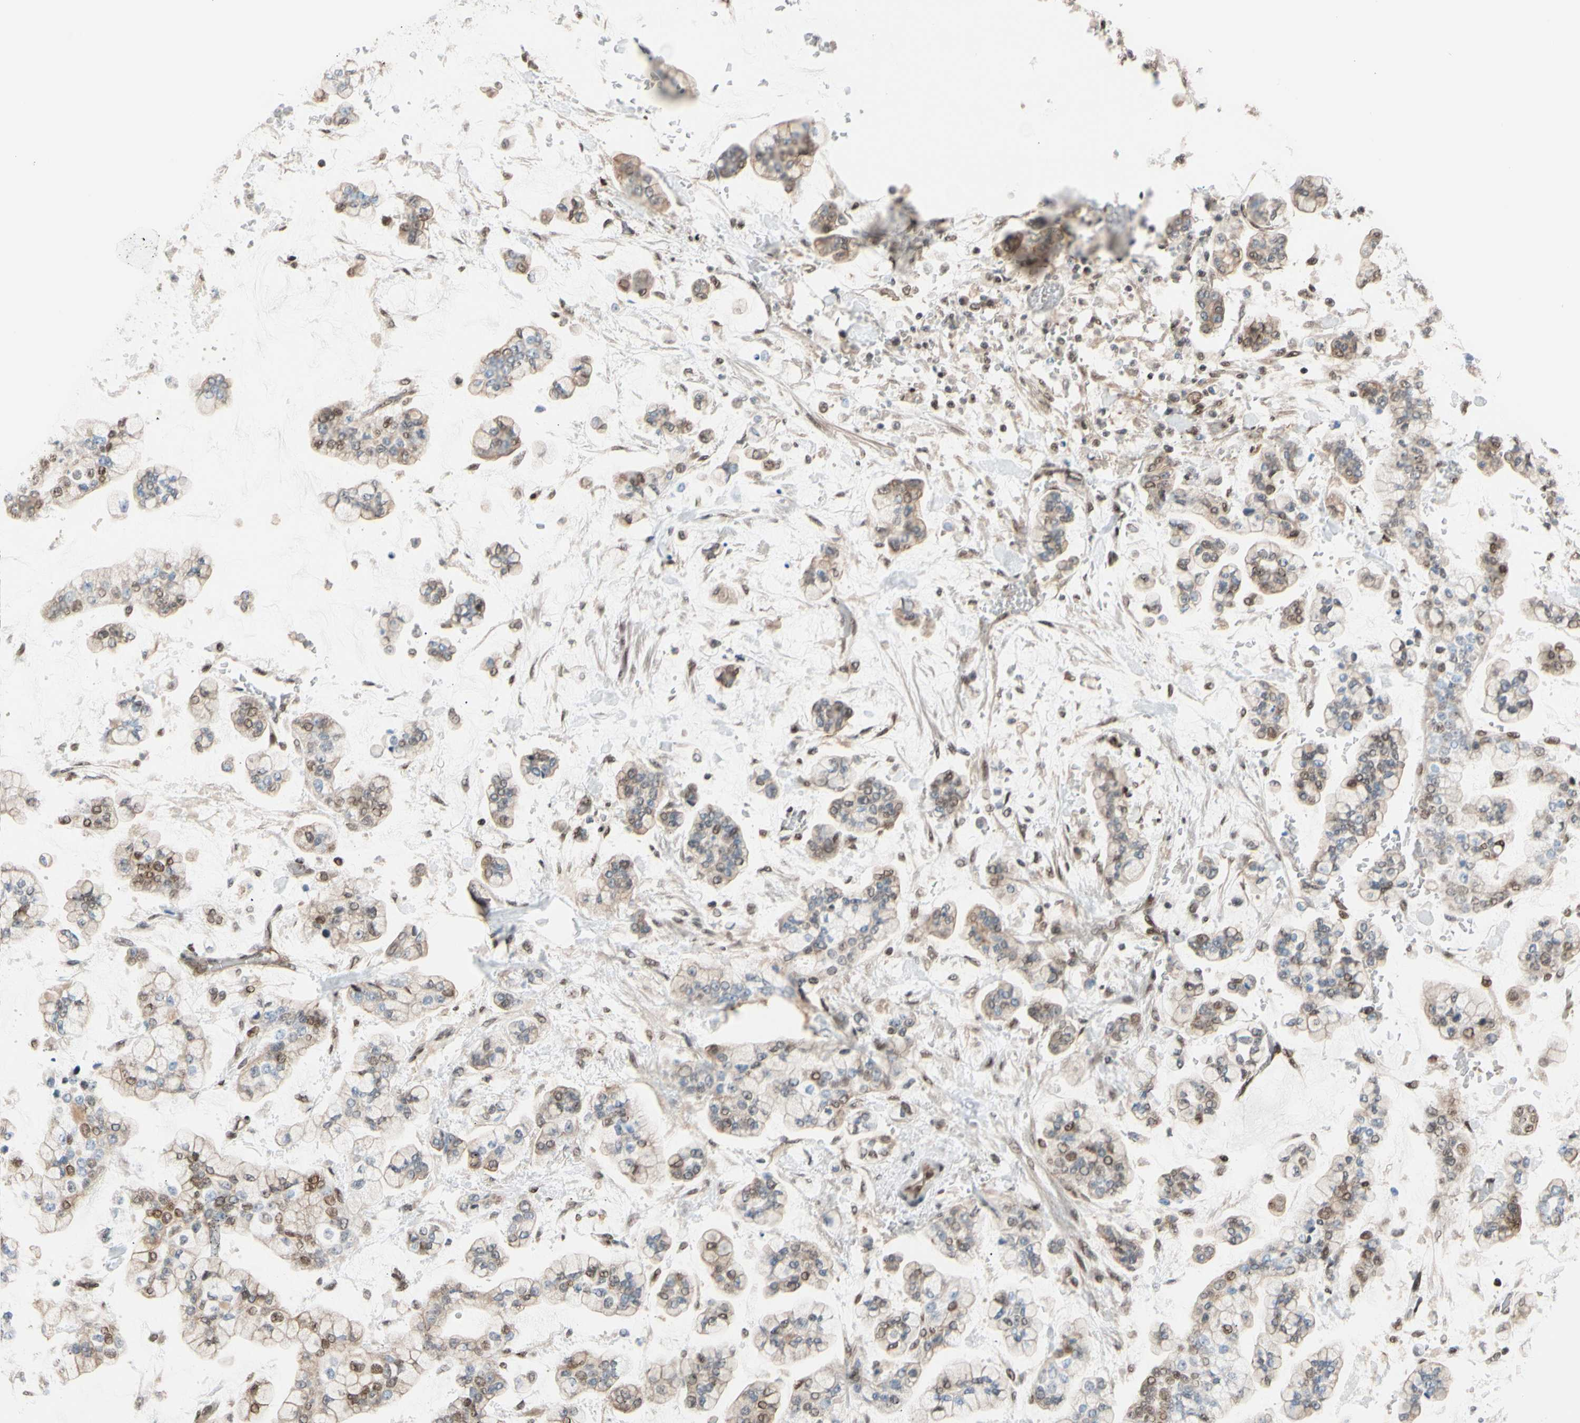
{"staining": {"intensity": "moderate", "quantity": "<25%", "location": "cytoplasmic/membranous,nuclear"}, "tissue": "stomach cancer", "cell_type": "Tumor cells", "image_type": "cancer", "snomed": [{"axis": "morphology", "description": "Normal tissue, NOS"}, {"axis": "morphology", "description": "Adenocarcinoma, NOS"}, {"axis": "topography", "description": "Stomach, upper"}, {"axis": "topography", "description": "Stomach"}], "caption": "Stomach cancer stained with DAB (3,3'-diaminobenzidine) immunohistochemistry (IHC) demonstrates low levels of moderate cytoplasmic/membranous and nuclear expression in approximately <25% of tumor cells.", "gene": "SUFU", "patient": {"sex": "male", "age": 76}}